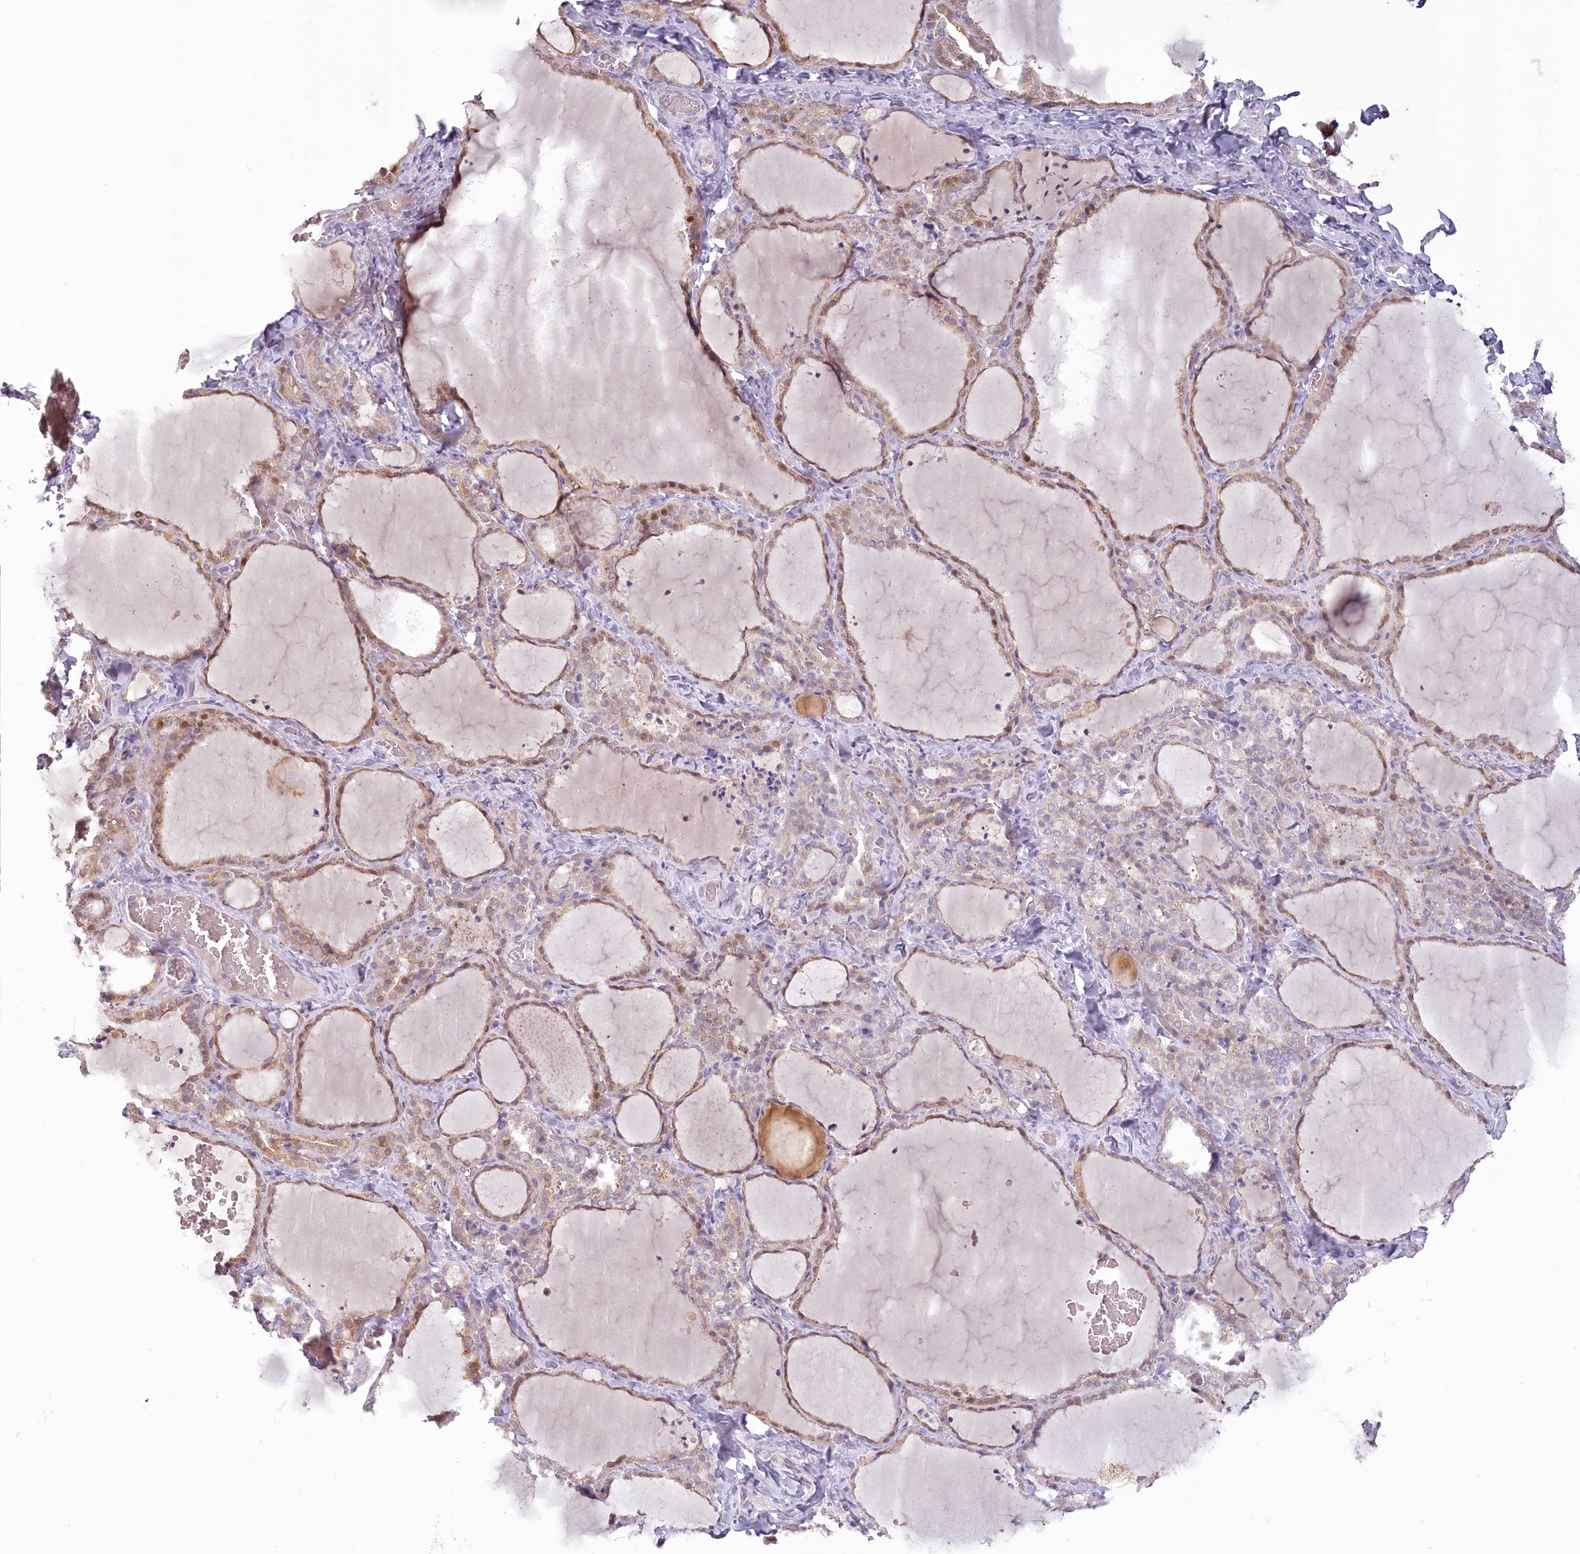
{"staining": {"intensity": "moderate", "quantity": "25%-75%", "location": "cytoplasmic/membranous,nuclear"}, "tissue": "thyroid gland", "cell_type": "Glandular cells", "image_type": "normal", "snomed": [{"axis": "morphology", "description": "Normal tissue, NOS"}, {"axis": "topography", "description": "Thyroid gland"}], "caption": "Protein expression analysis of benign human thyroid gland reveals moderate cytoplasmic/membranous,nuclear positivity in about 25%-75% of glandular cells. The protein is stained brown, and the nuclei are stained in blue (DAB (3,3'-diaminobenzidine) IHC with brightfield microscopy, high magnification).", "gene": "USP11", "patient": {"sex": "female", "age": 22}}